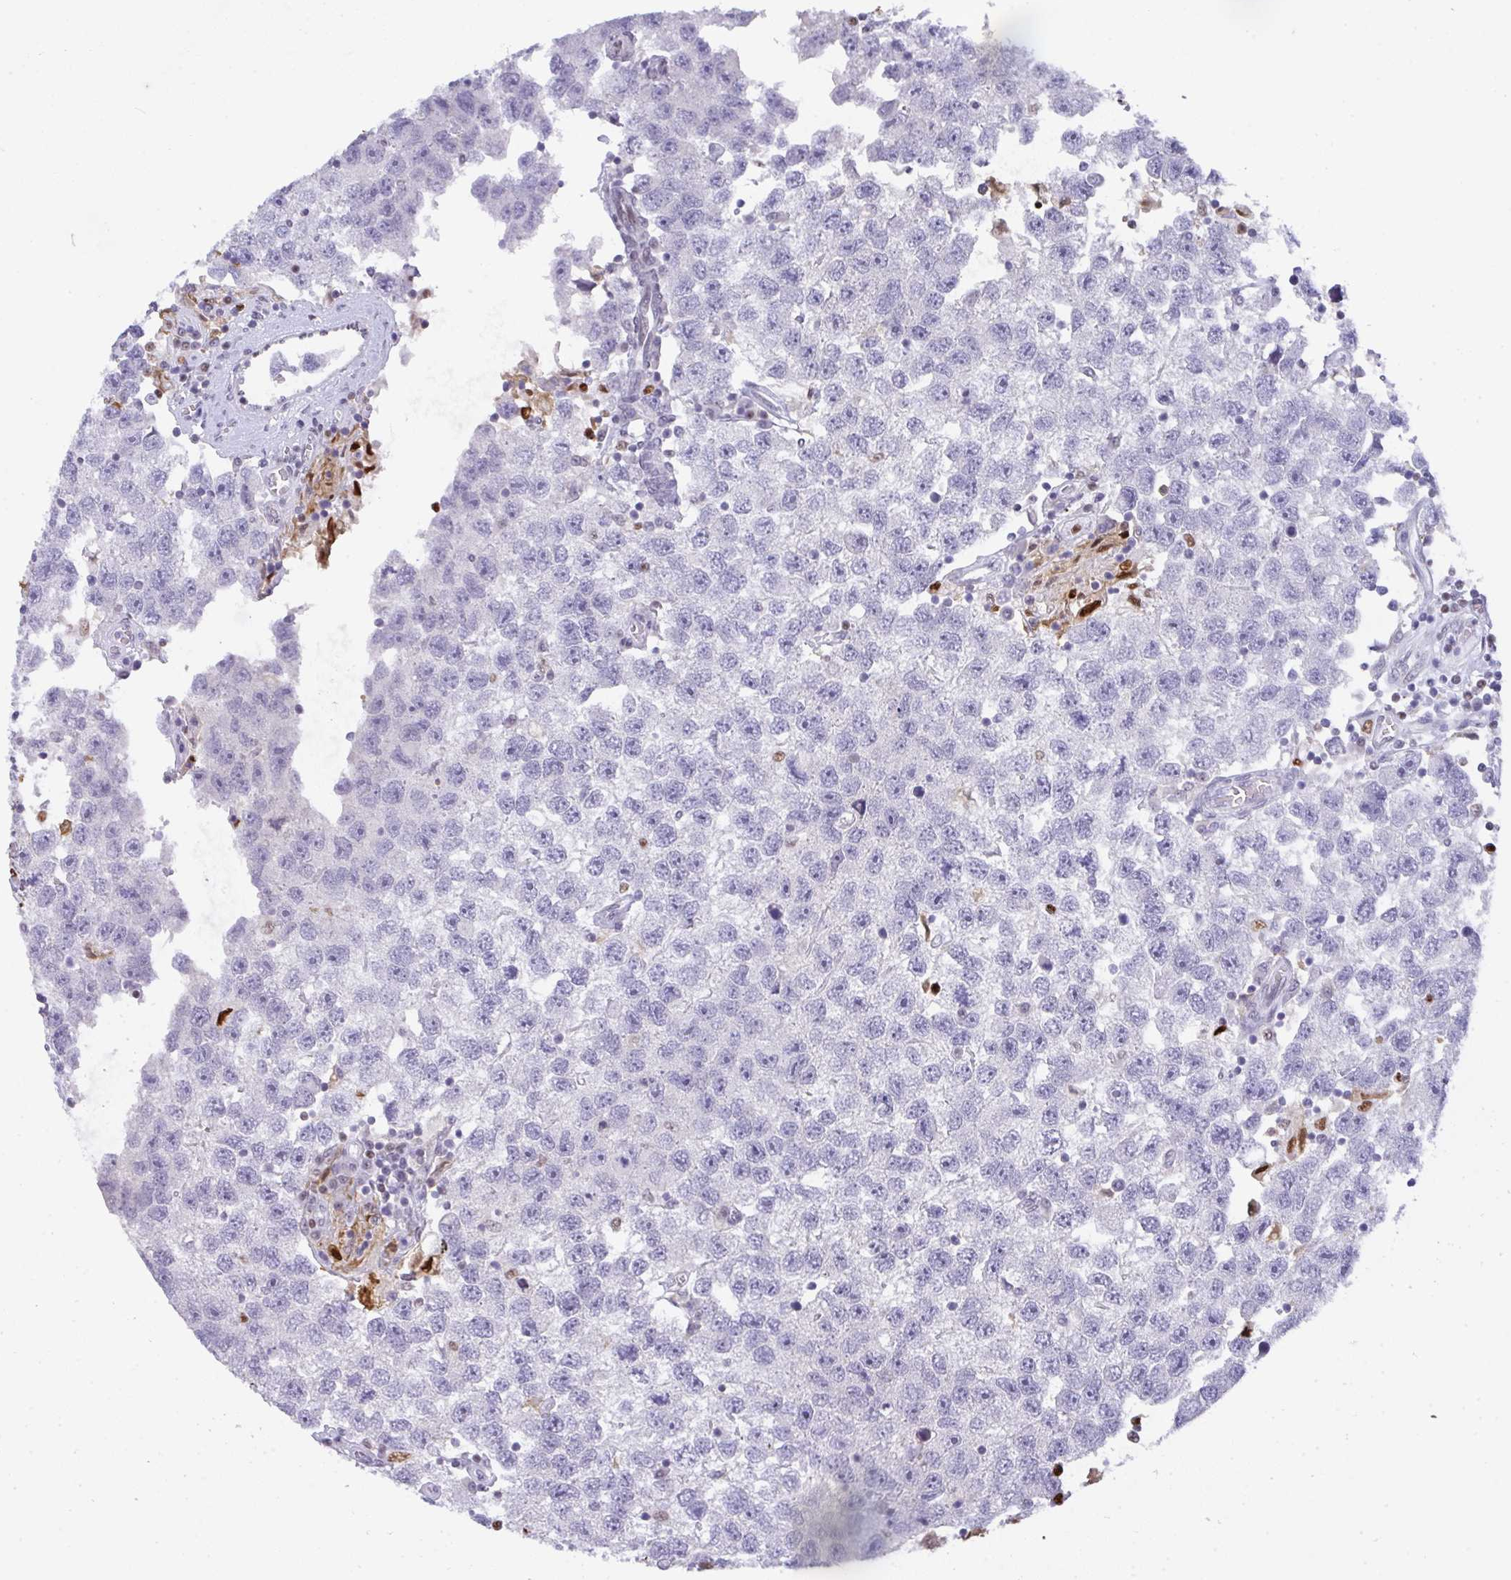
{"staining": {"intensity": "negative", "quantity": "none", "location": "none"}, "tissue": "testis cancer", "cell_type": "Tumor cells", "image_type": "cancer", "snomed": [{"axis": "morphology", "description": "Seminoma, NOS"}, {"axis": "topography", "description": "Testis"}], "caption": "Immunohistochemistry (IHC) of testis cancer demonstrates no positivity in tumor cells.", "gene": "BBX", "patient": {"sex": "male", "age": 26}}